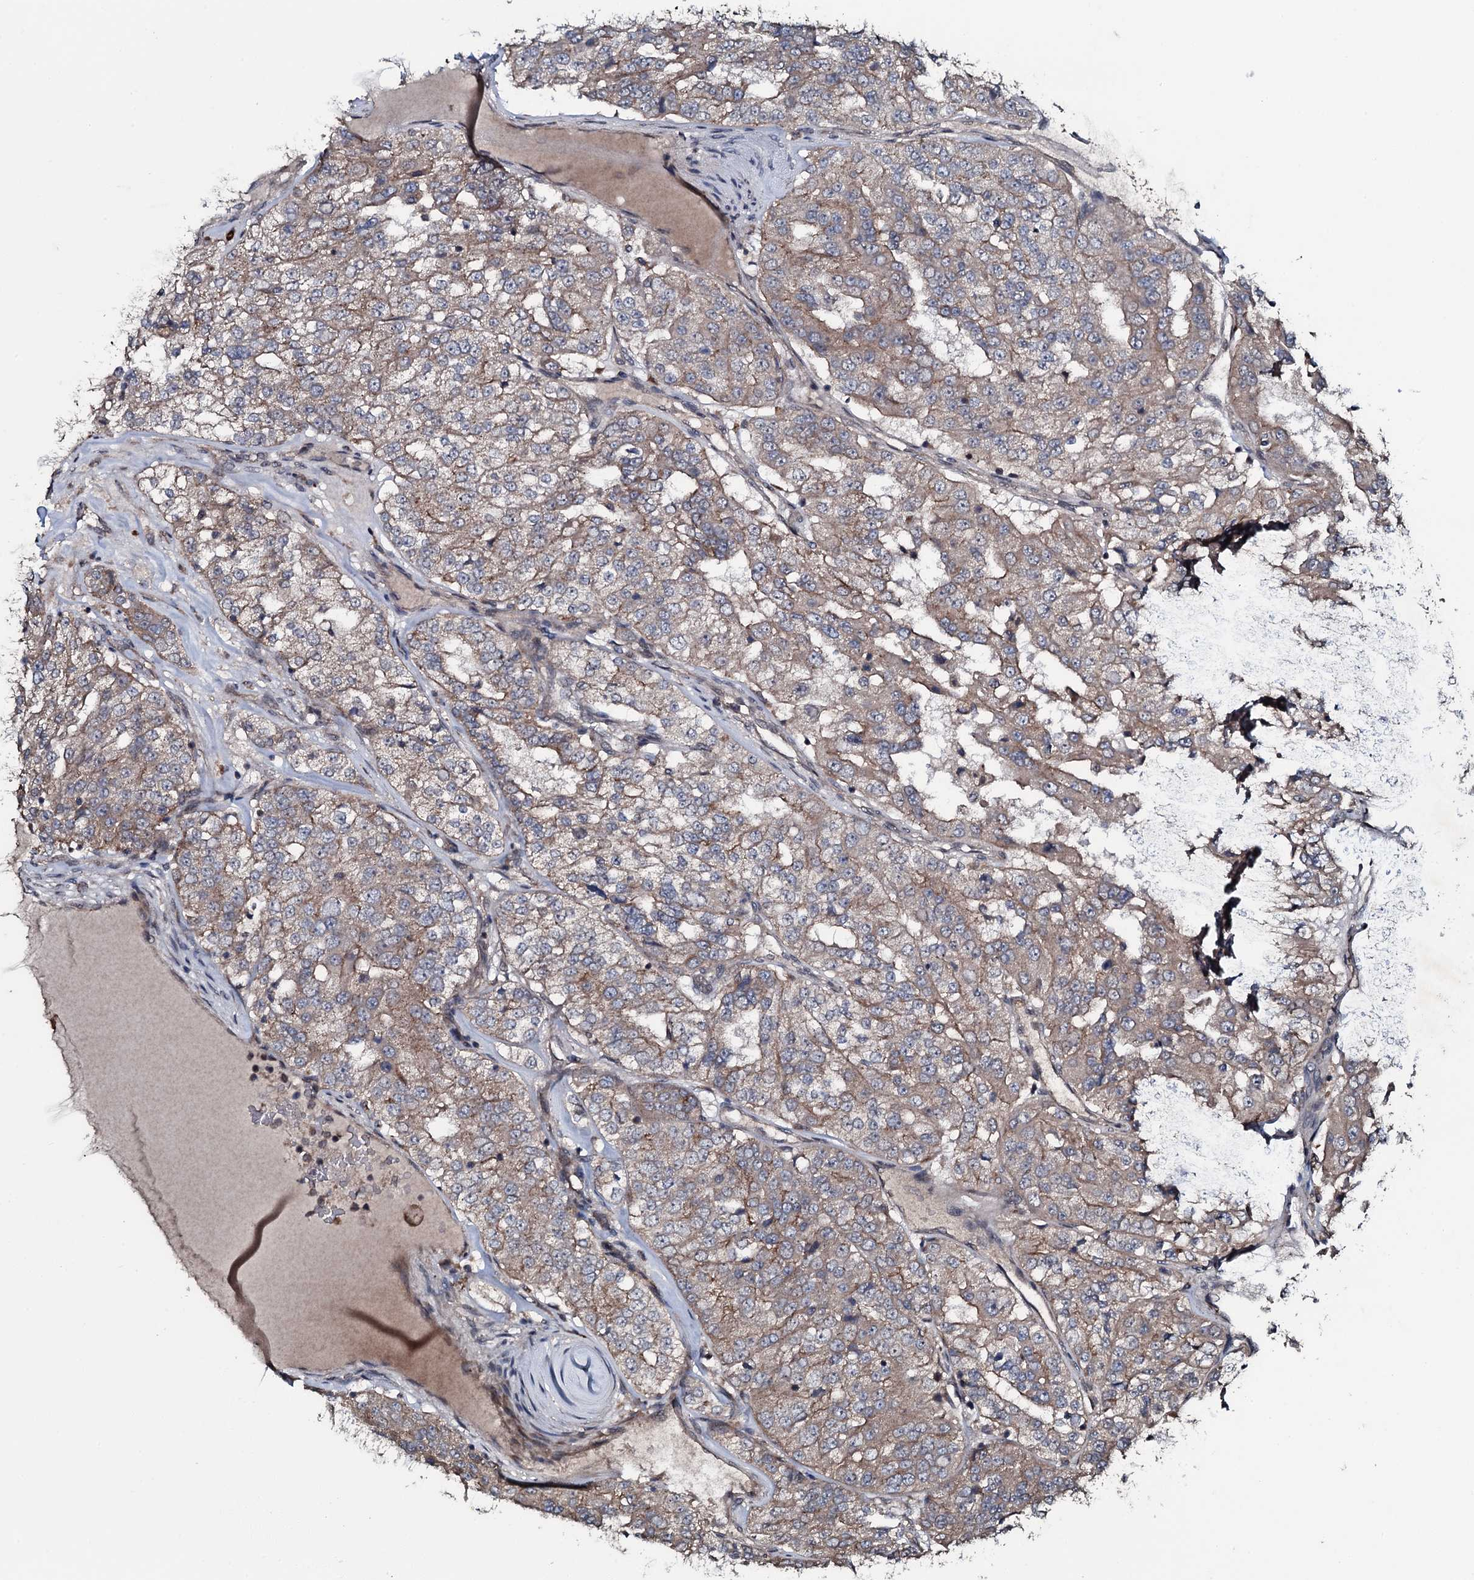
{"staining": {"intensity": "weak", "quantity": ">75%", "location": "cytoplasmic/membranous"}, "tissue": "renal cancer", "cell_type": "Tumor cells", "image_type": "cancer", "snomed": [{"axis": "morphology", "description": "Adenocarcinoma, NOS"}, {"axis": "topography", "description": "Kidney"}], "caption": "Renal cancer stained with a protein marker displays weak staining in tumor cells.", "gene": "MRPS31", "patient": {"sex": "female", "age": 63}}